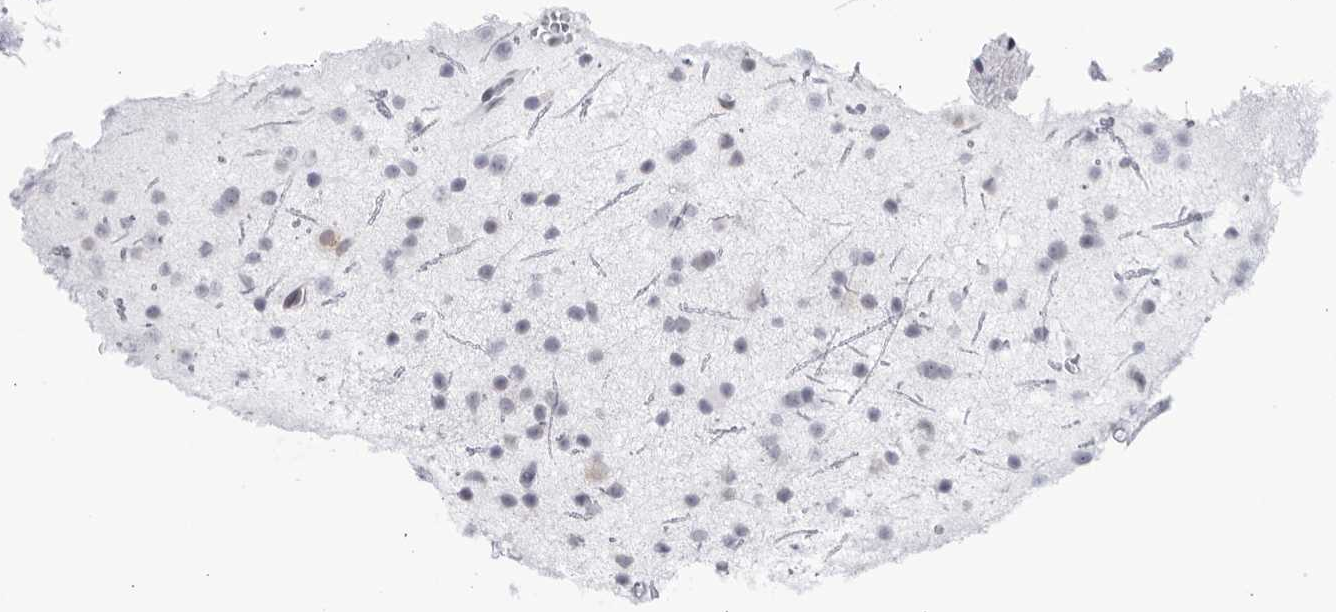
{"staining": {"intensity": "weak", "quantity": "<25%", "location": "cytoplasmic/membranous"}, "tissue": "glioma", "cell_type": "Tumor cells", "image_type": "cancer", "snomed": [{"axis": "morphology", "description": "Glioma, malignant, Low grade"}, {"axis": "topography", "description": "Cerebral cortex"}], "caption": "This is an IHC histopathology image of human low-grade glioma (malignant). There is no expression in tumor cells.", "gene": "WDTC1", "patient": {"sex": "female", "age": 39}}